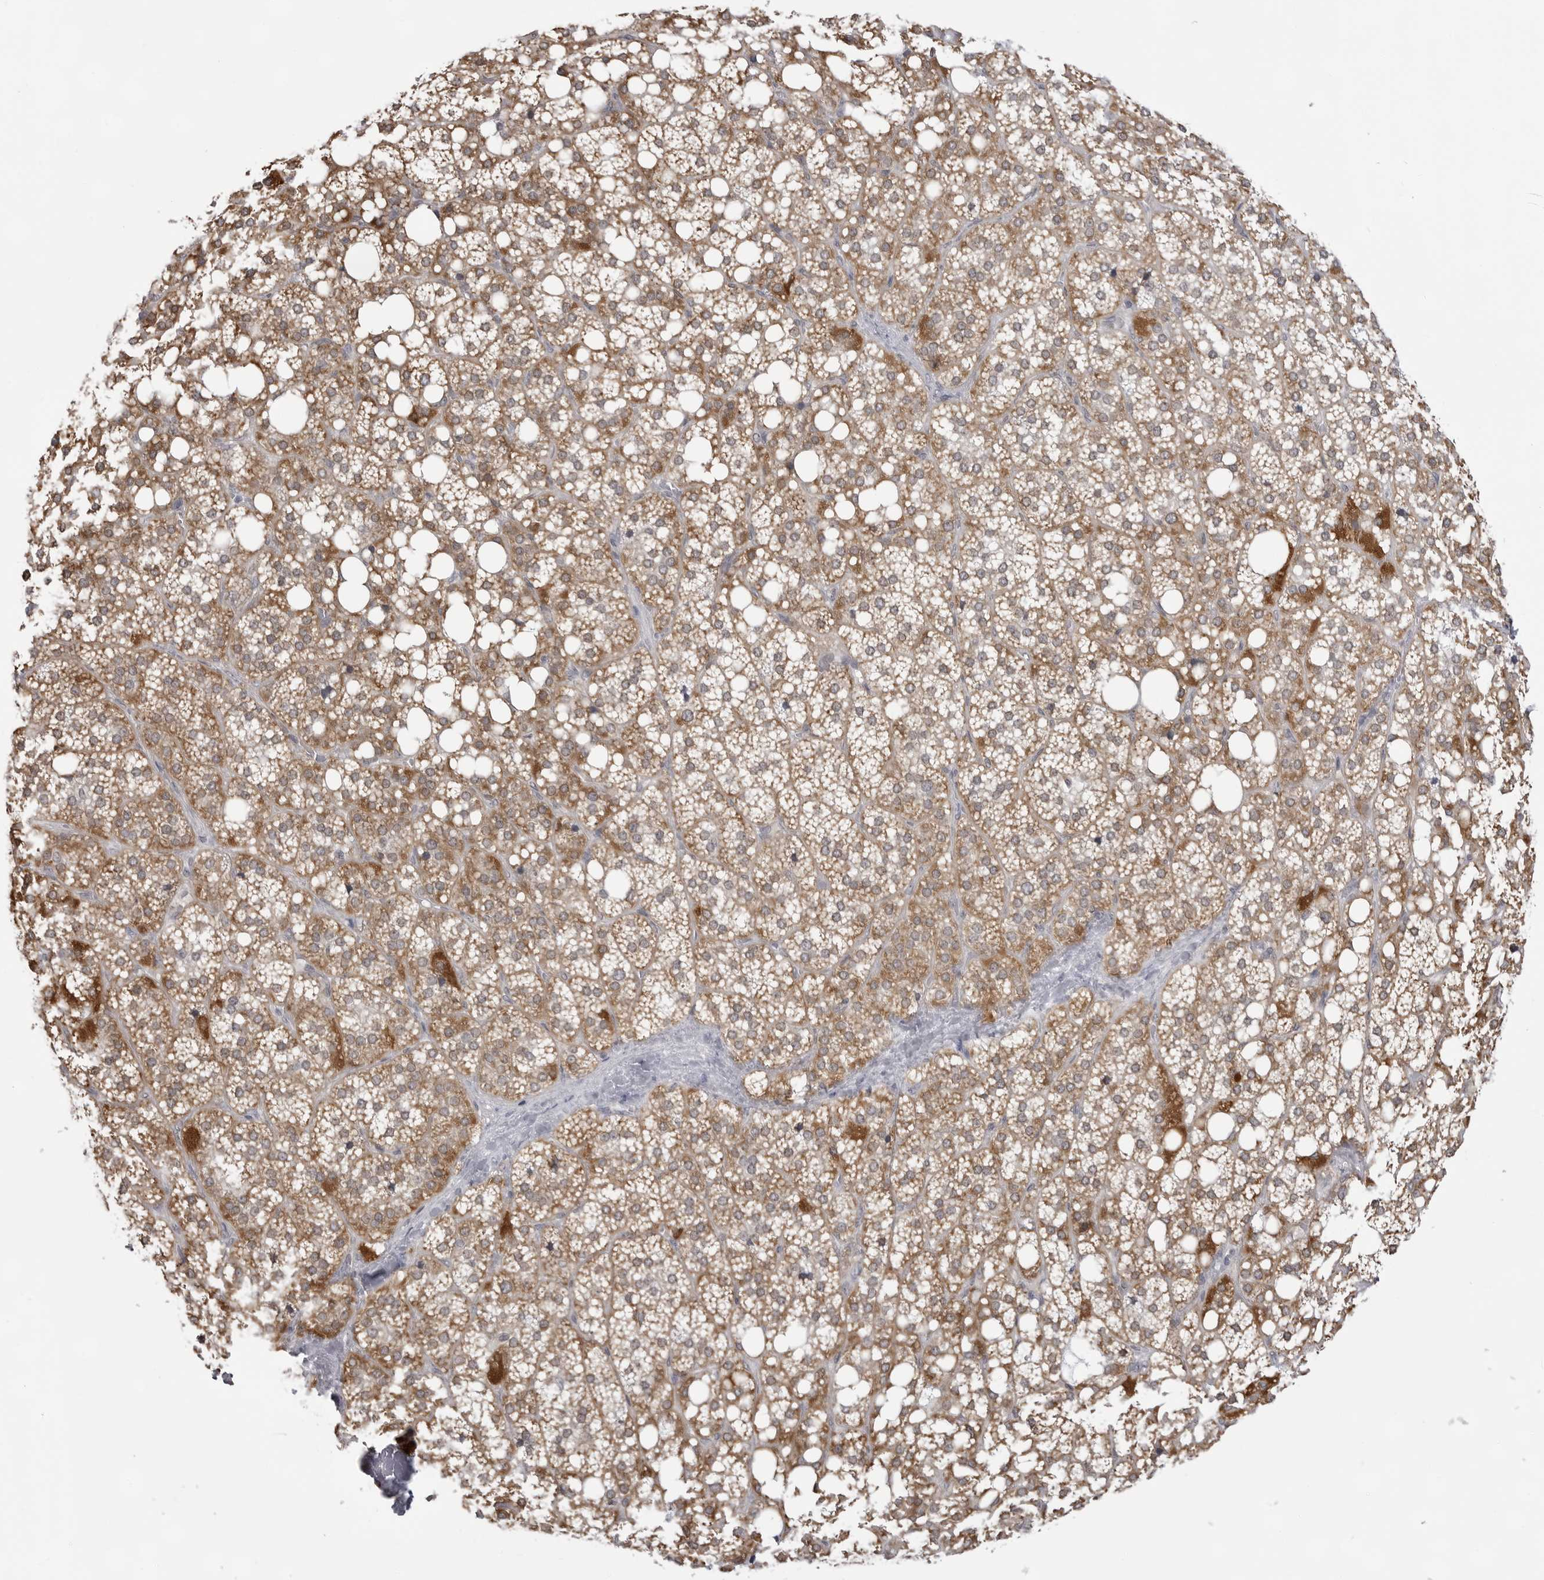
{"staining": {"intensity": "moderate", "quantity": ">75%", "location": "cytoplasmic/membranous"}, "tissue": "adrenal gland", "cell_type": "Glandular cells", "image_type": "normal", "snomed": [{"axis": "morphology", "description": "Normal tissue, NOS"}, {"axis": "topography", "description": "Adrenal gland"}], "caption": "Immunohistochemical staining of unremarkable human adrenal gland exhibits moderate cytoplasmic/membranous protein positivity in about >75% of glandular cells.", "gene": "FH", "patient": {"sex": "female", "age": 59}}